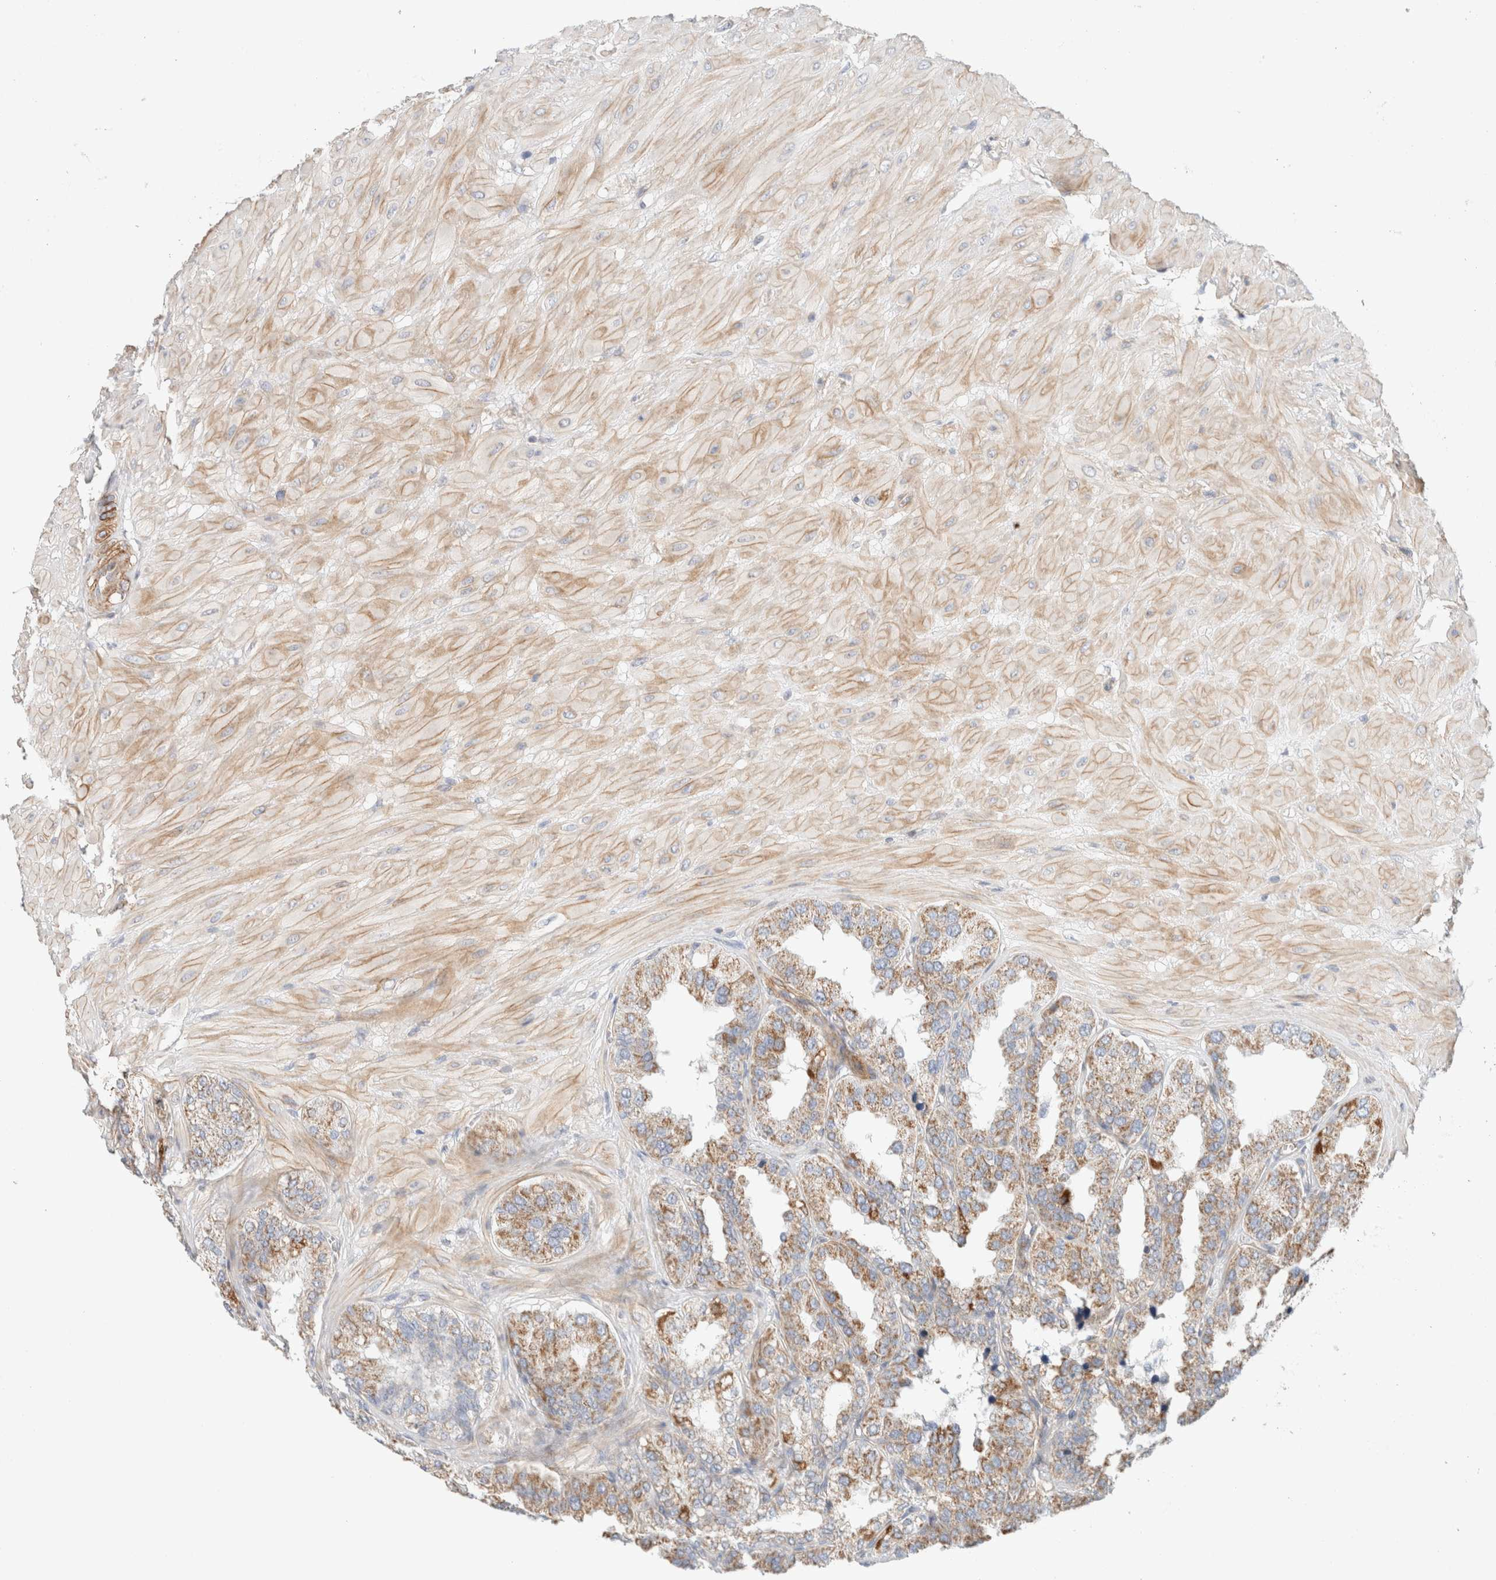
{"staining": {"intensity": "moderate", "quantity": ">75%", "location": "cytoplasmic/membranous"}, "tissue": "seminal vesicle", "cell_type": "Glandular cells", "image_type": "normal", "snomed": [{"axis": "morphology", "description": "Normal tissue, NOS"}, {"axis": "topography", "description": "Prostate"}, {"axis": "topography", "description": "Seminal veicle"}], "caption": "Immunohistochemical staining of benign human seminal vesicle displays >75% levels of moderate cytoplasmic/membranous protein positivity in about >75% of glandular cells.", "gene": "MRM3", "patient": {"sex": "male", "age": 51}}